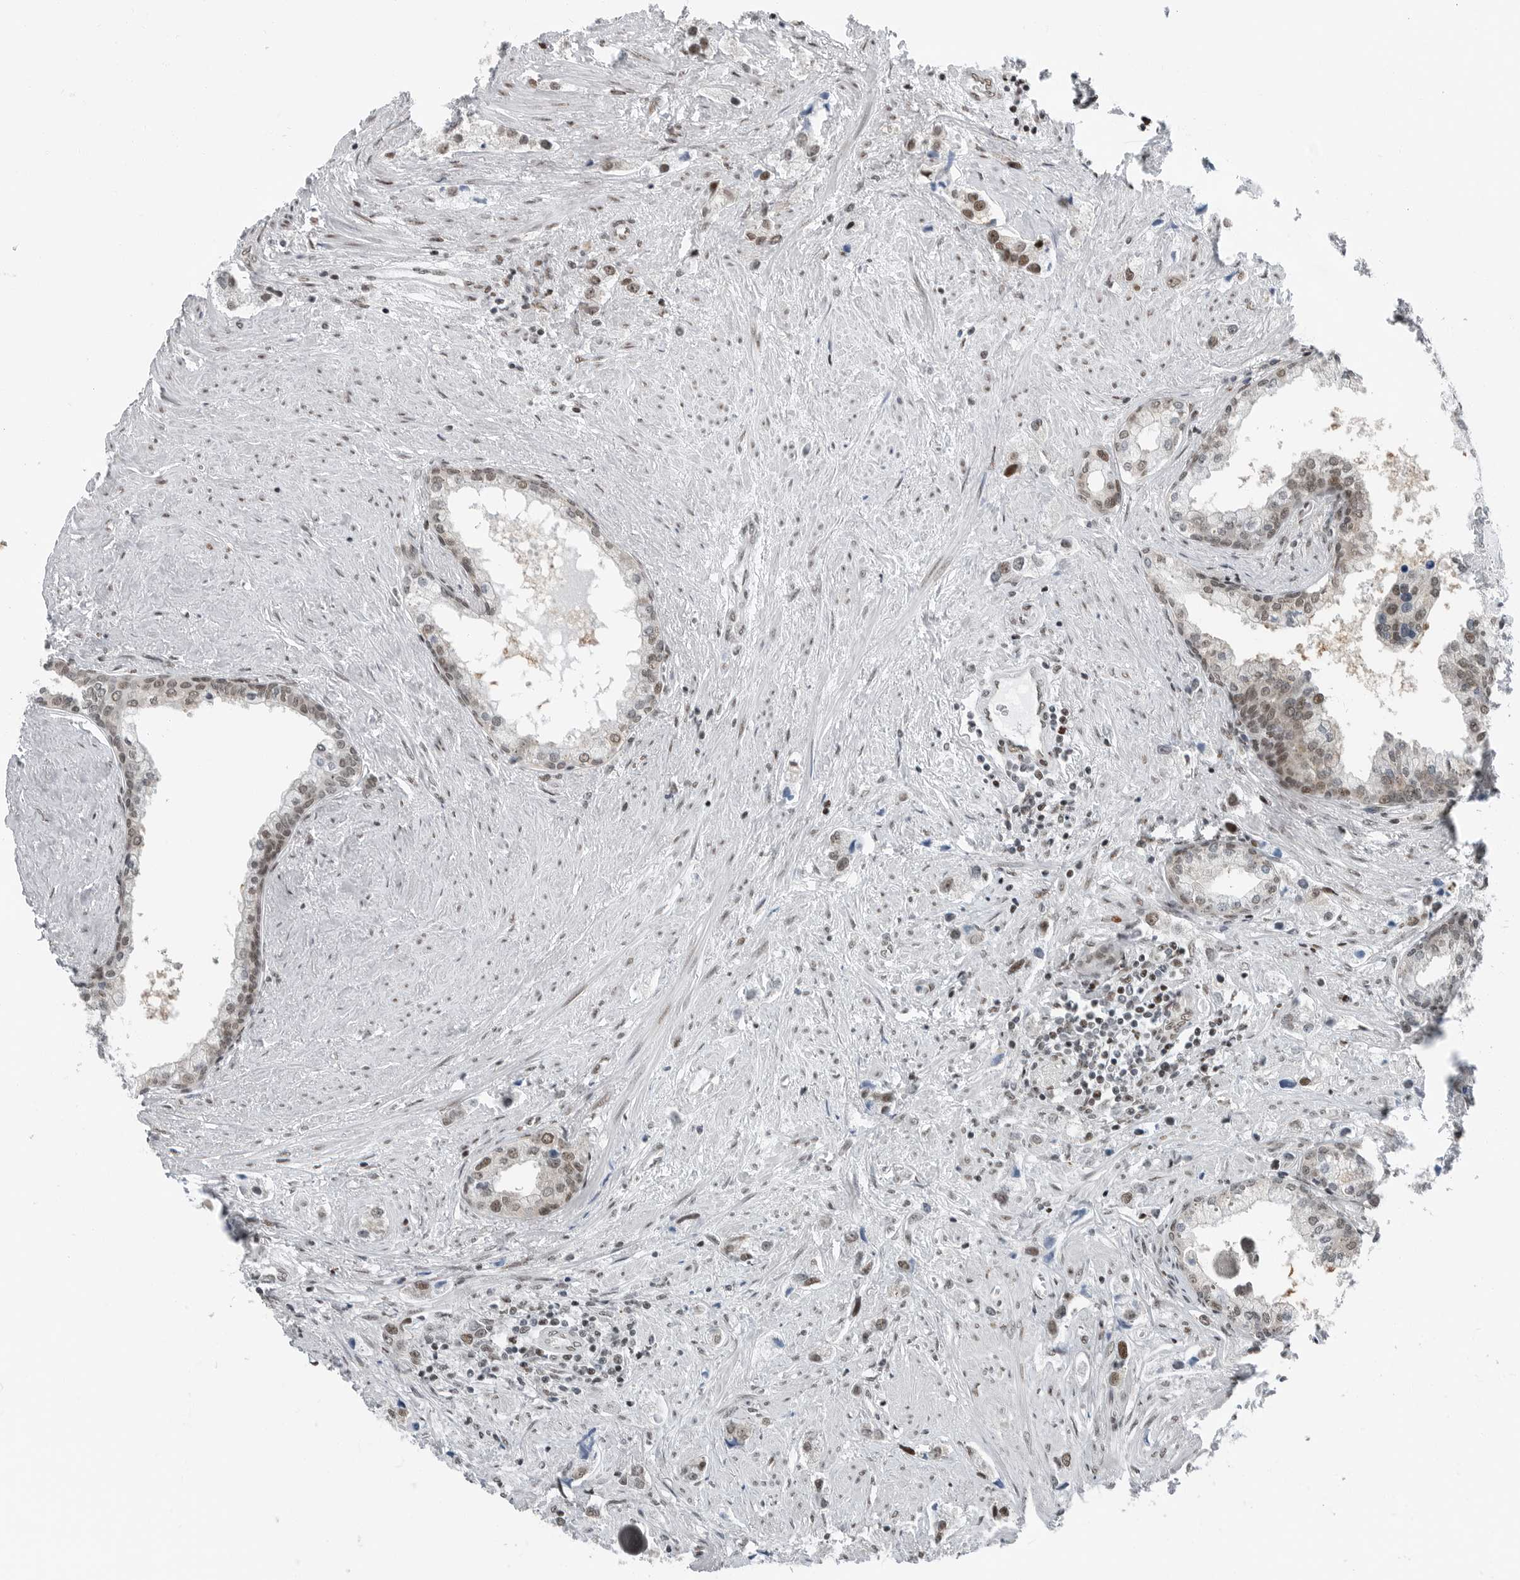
{"staining": {"intensity": "moderate", "quantity": "<25%", "location": "nuclear"}, "tissue": "prostate cancer", "cell_type": "Tumor cells", "image_type": "cancer", "snomed": [{"axis": "morphology", "description": "Adenocarcinoma, High grade"}, {"axis": "topography", "description": "Prostate"}], "caption": "IHC (DAB (3,3'-diaminobenzidine)) staining of adenocarcinoma (high-grade) (prostate) shows moderate nuclear protein expression in about <25% of tumor cells.", "gene": "BLZF1", "patient": {"sex": "male", "age": 66}}